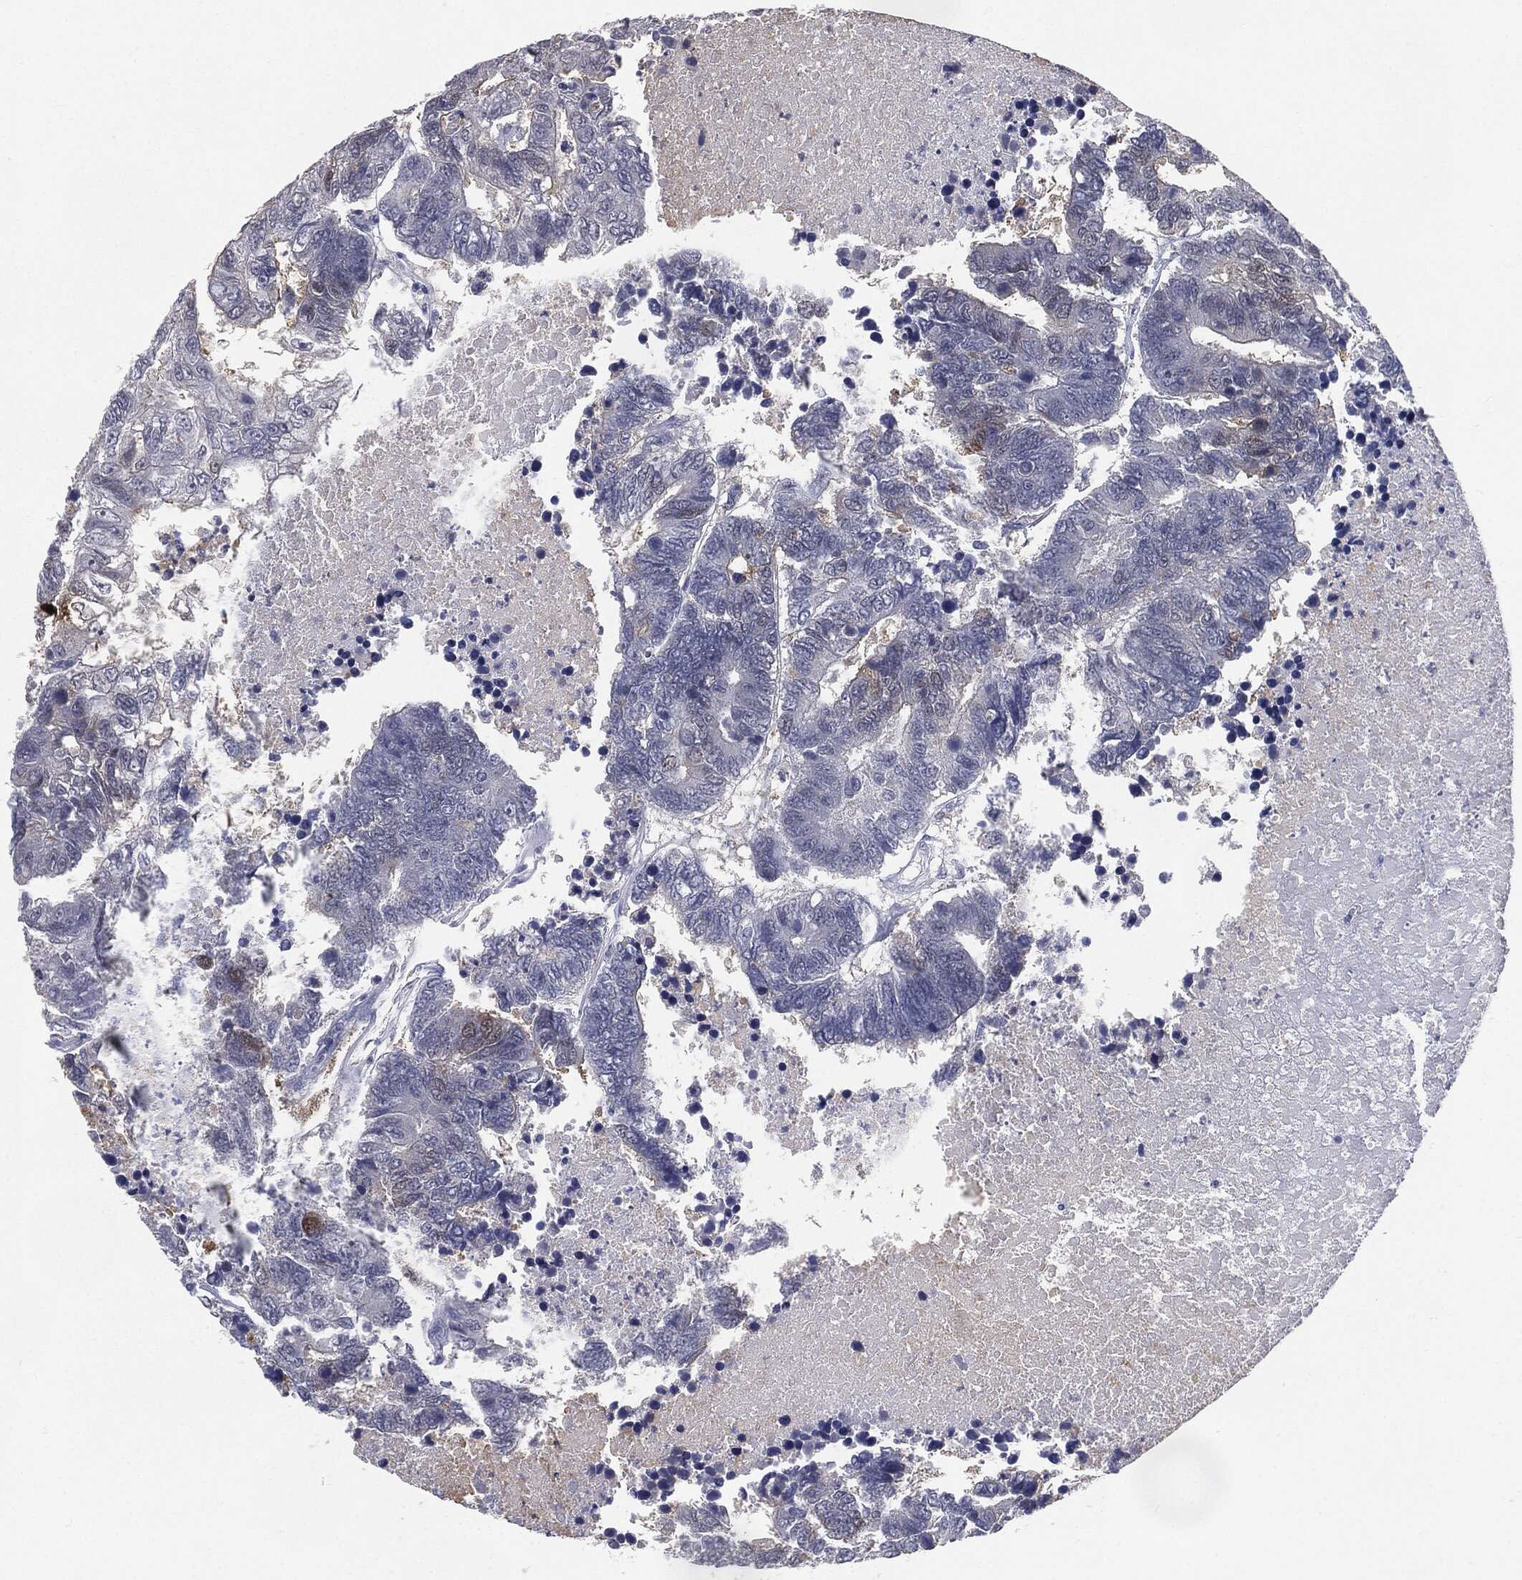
{"staining": {"intensity": "negative", "quantity": "none", "location": "none"}, "tissue": "colorectal cancer", "cell_type": "Tumor cells", "image_type": "cancer", "snomed": [{"axis": "morphology", "description": "Adenocarcinoma, NOS"}, {"axis": "topography", "description": "Colon"}], "caption": "A high-resolution histopathology image shows immunohistochemistry (IHC) staining of colorectal cancer, which demonstrates no significant staining in tumor cells.", "gene": "SLC2A2", "patient": {"sex": "female", "age": 48}}